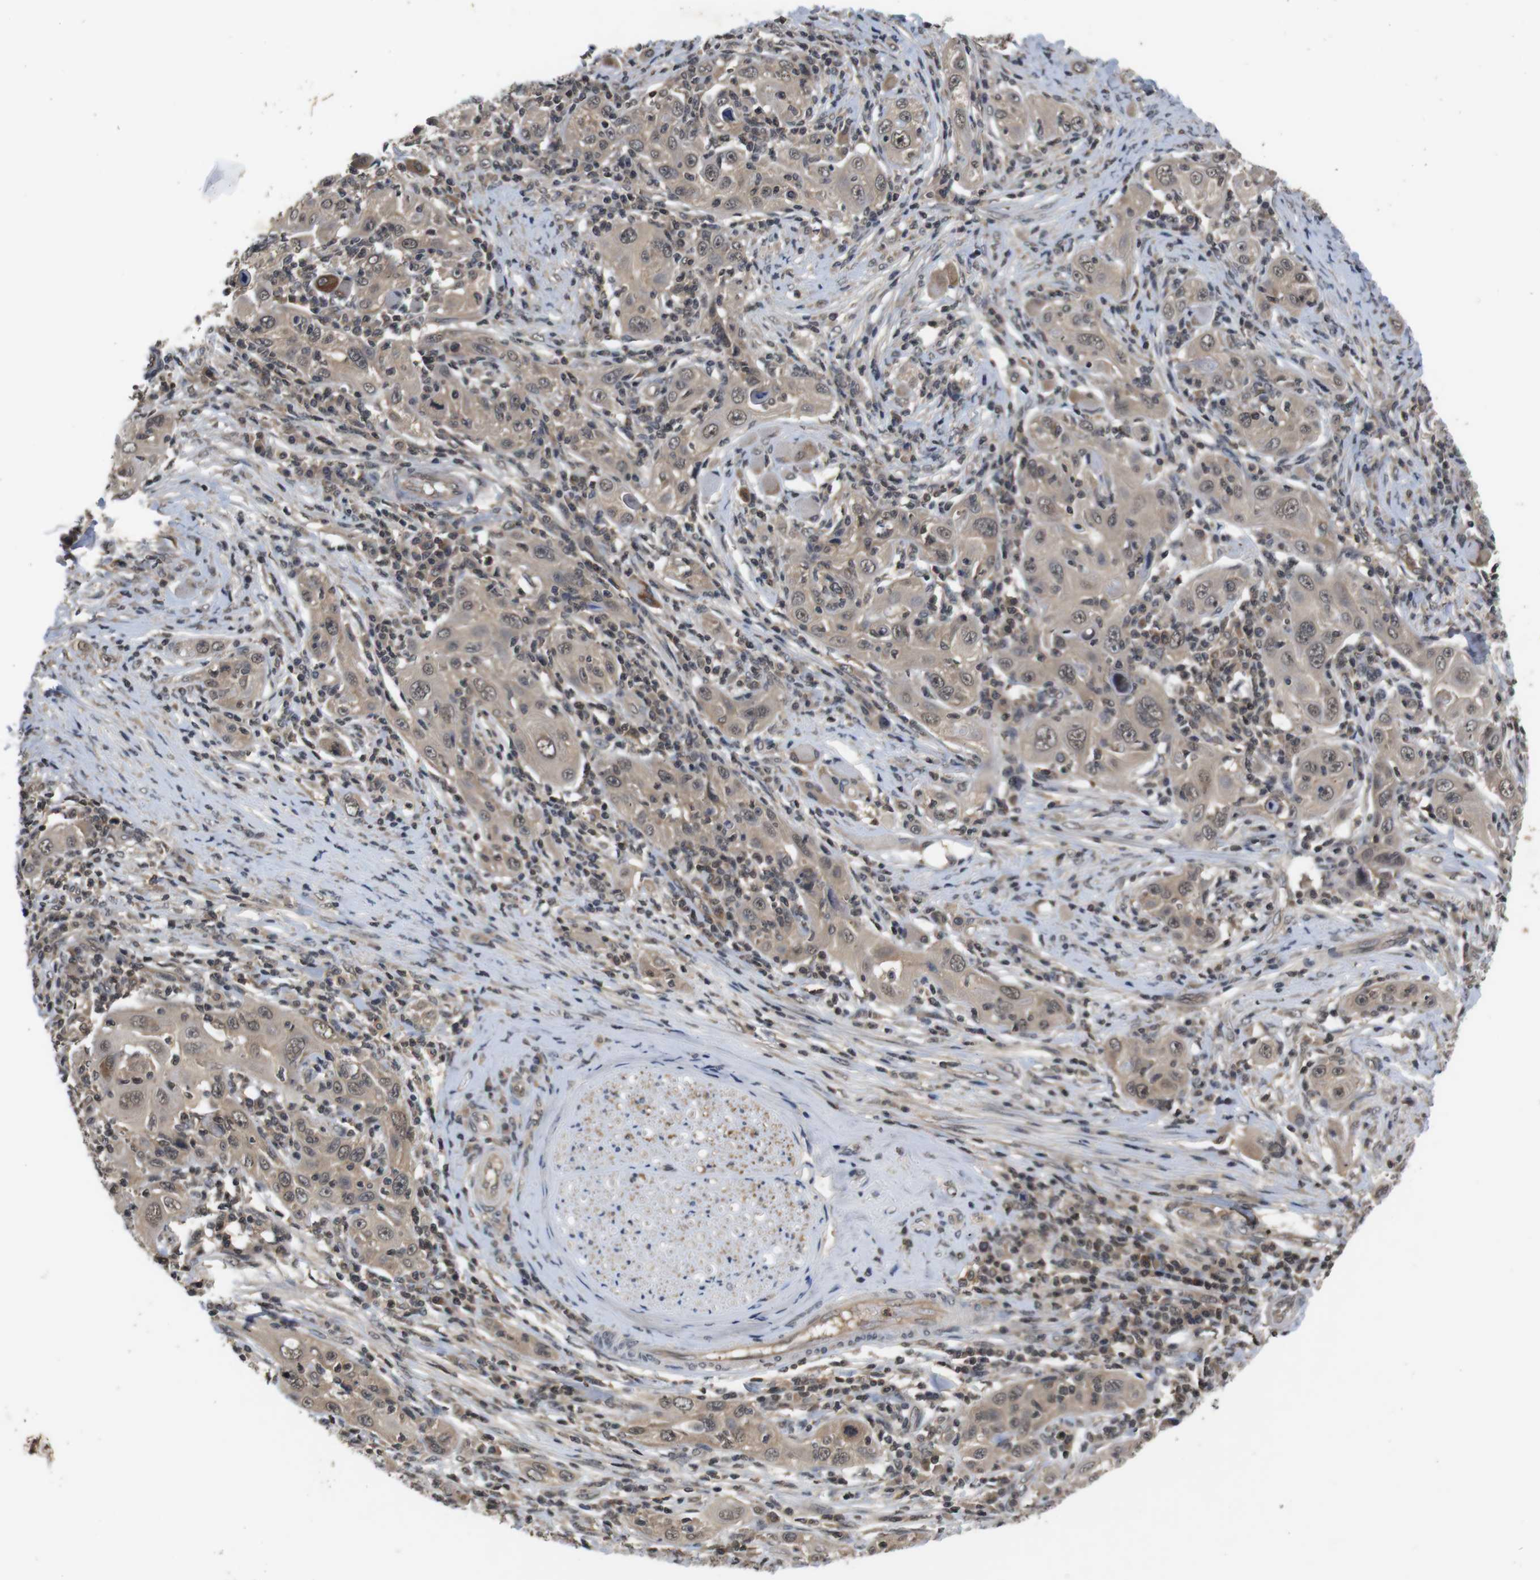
{"staining": {"intensity": "weak", "quantity": ">75%", "location": "cytoplasmic/membranous,nuclear"}, "tissue": "skin cancer", "cell_type": "Tumor cells", "image_type": "cancer", "snomed": [{"axis": "morphology", "description": "Squamous cell carcinoma, NOS"}, {"axis": "topography", "description": "Skin"}], "caption": "Immunohistochemistry (DAB (3,3'-diaminobenzidine)) staining of human skin squamous cell carcinoma reveals weak cytoplasmic/membranous and nuclear protein staining in approximately >75% of tumor cells. The staining was performed using DAB (3,3'-diaminobenzidine) to visualize the protein expression in brown, while the nuclei were stained in blue with hematoxylin (Magnification: 20x).", "gene": "FADD", "patient": {"sex": "female", "age": 88}}